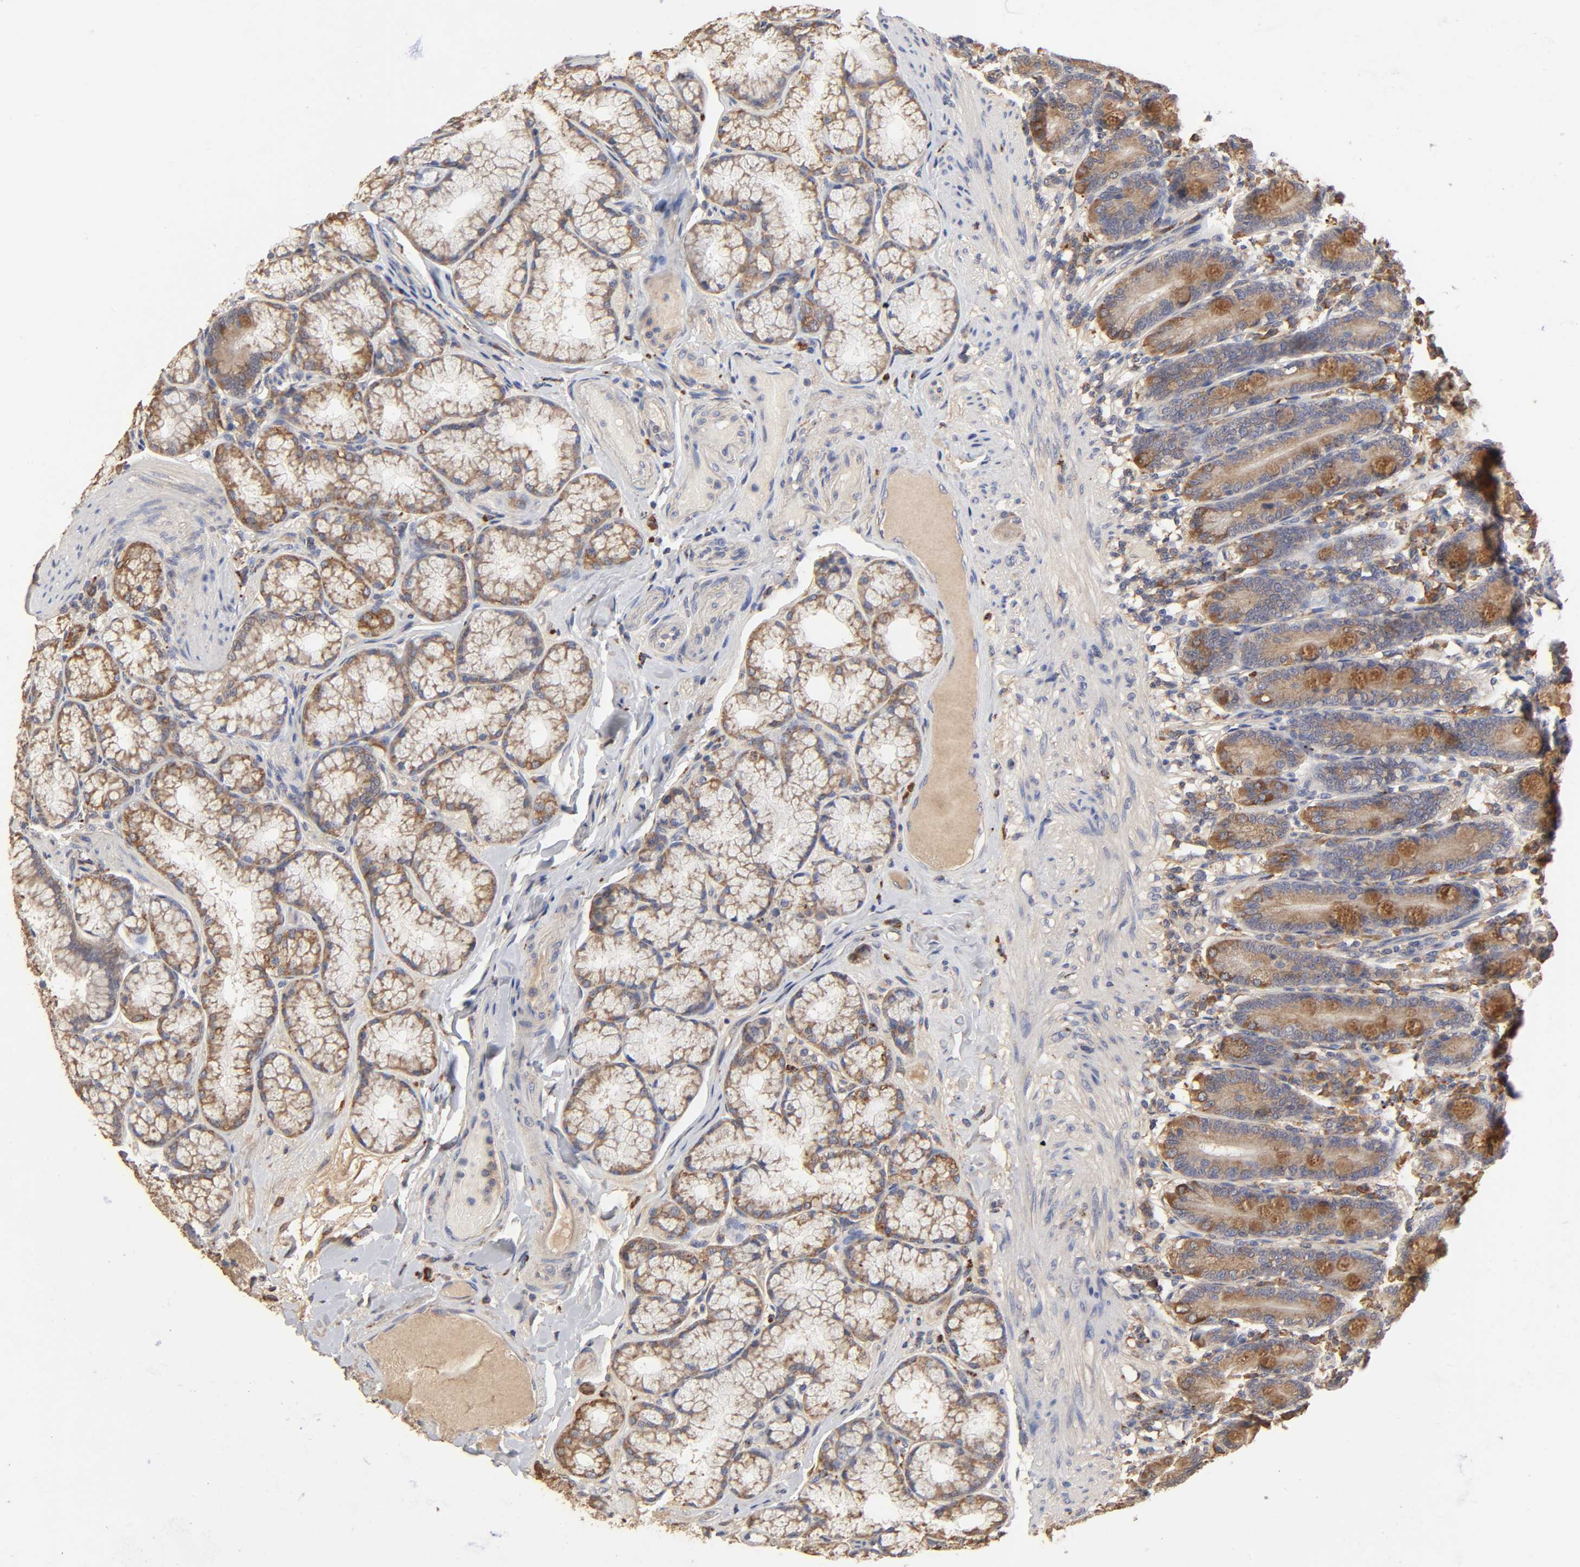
{"staining": {"intensity": "moderate", "quantity": ">75%", "location": "cytoplasmic/membranous"}, "tissue": "duodenum", "cell_type": "Glandular cells", "image_type": "normal", "snomed": [{"axis": "morphology", "description": "Normal tissue, NOS"}, {"axis": "topography", "description": "Duodenum"}], "caption": "Benign duodenum displays moderate cytoplasmic/membranous expression in approximately >75% of glandular cells.", "gene": "EIF4G2", "patient": {"sex": "female", "age": 64}}